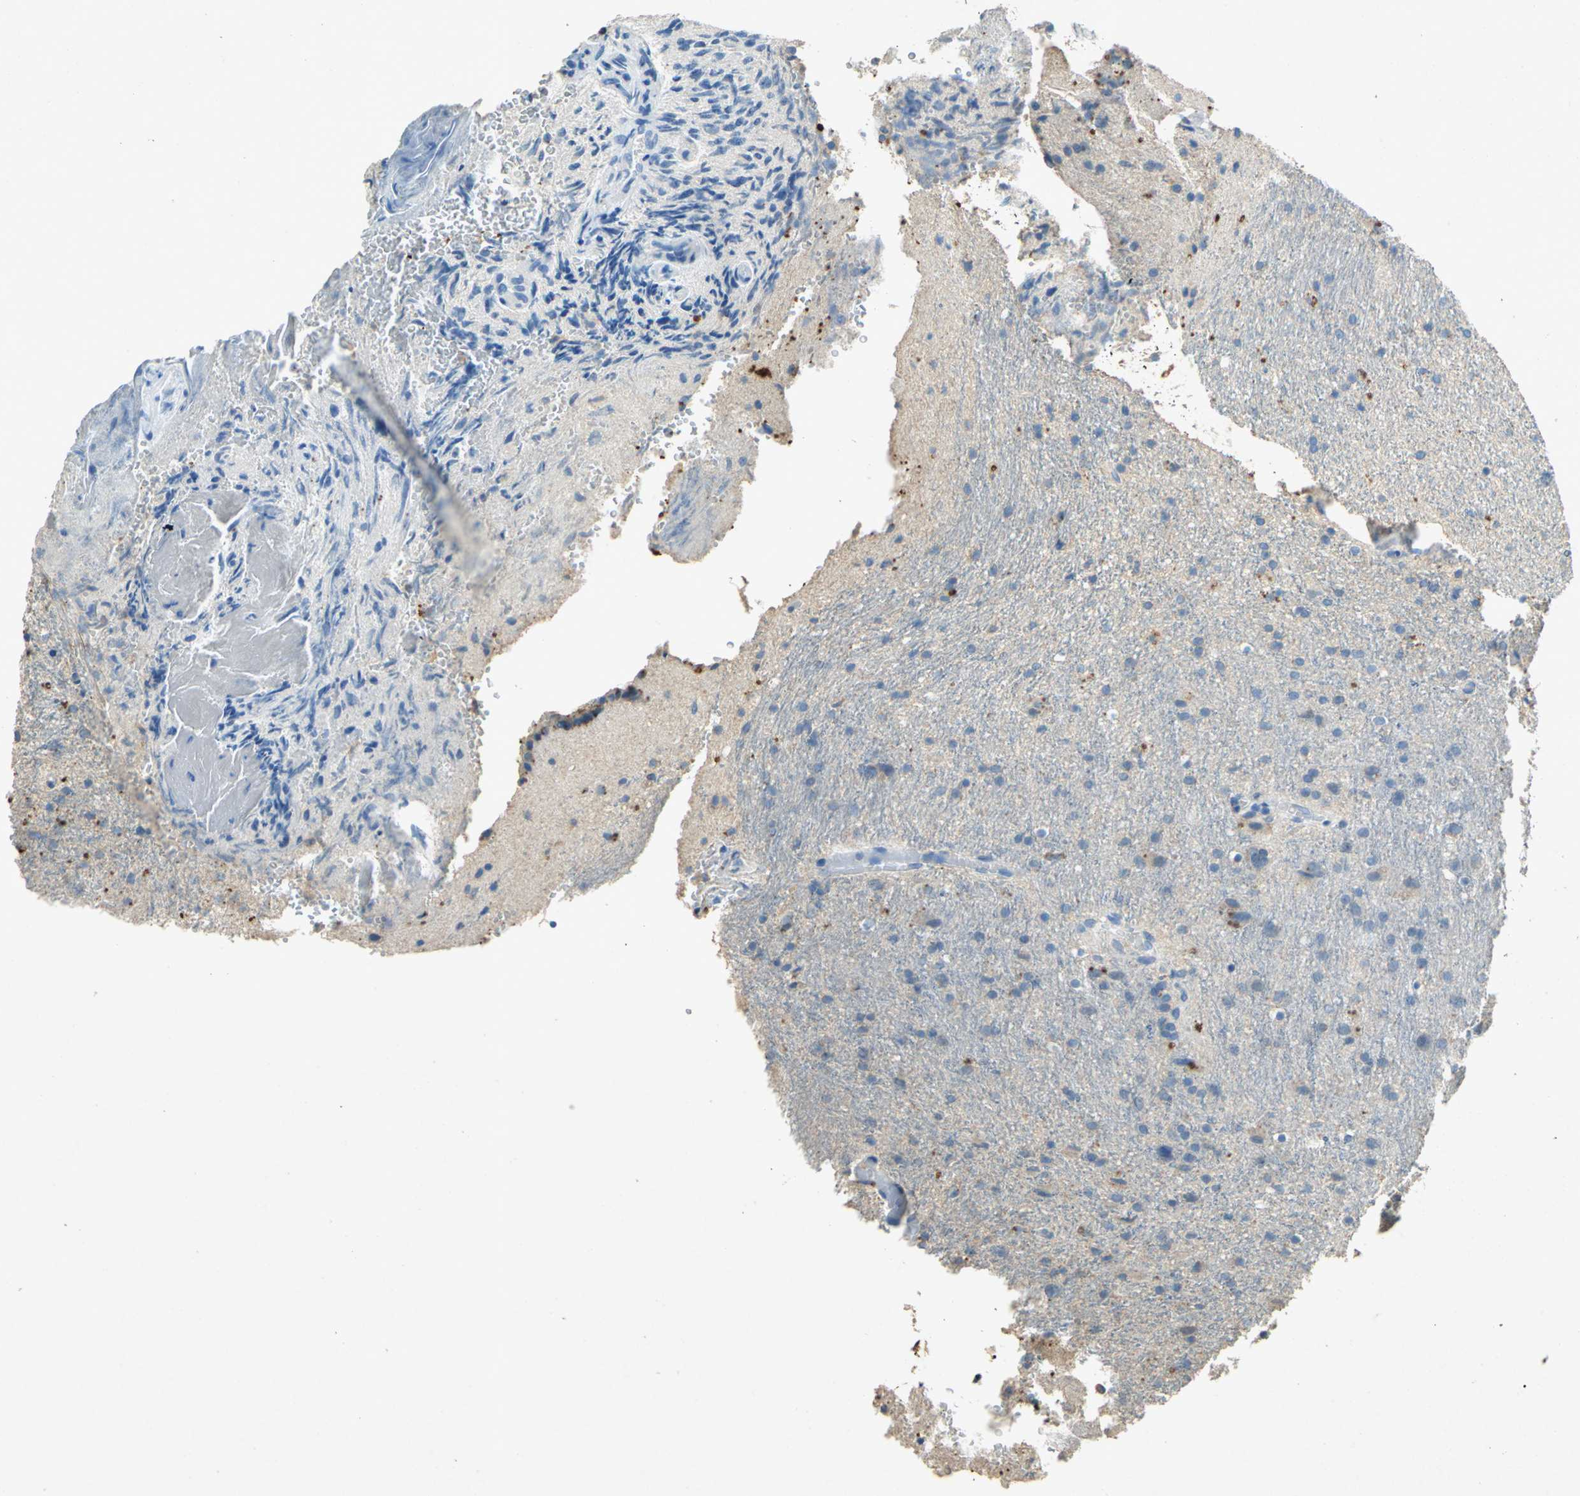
{"staining": {"intensity": "weak", "quantity": "<25%", "location": "cytoplasmic/membranous"}, "tissue": "glioma", "cell_type": "Tumor cells", "image_type": "cancer", "snomed": [{"axis": "morphology", "description": "Normal tissue, NOS"}, {"axis": "morphology", "description": "Glioma, malignant, High grade"}, {"axis": "topography", "description": "Cerebral cortex"}], "caption": "The image reveals no staining of tumor cells in malignant glioma (high-grade).", "gene": "ADAMTS5", "patient": {"sex": "male", "age": 56}}